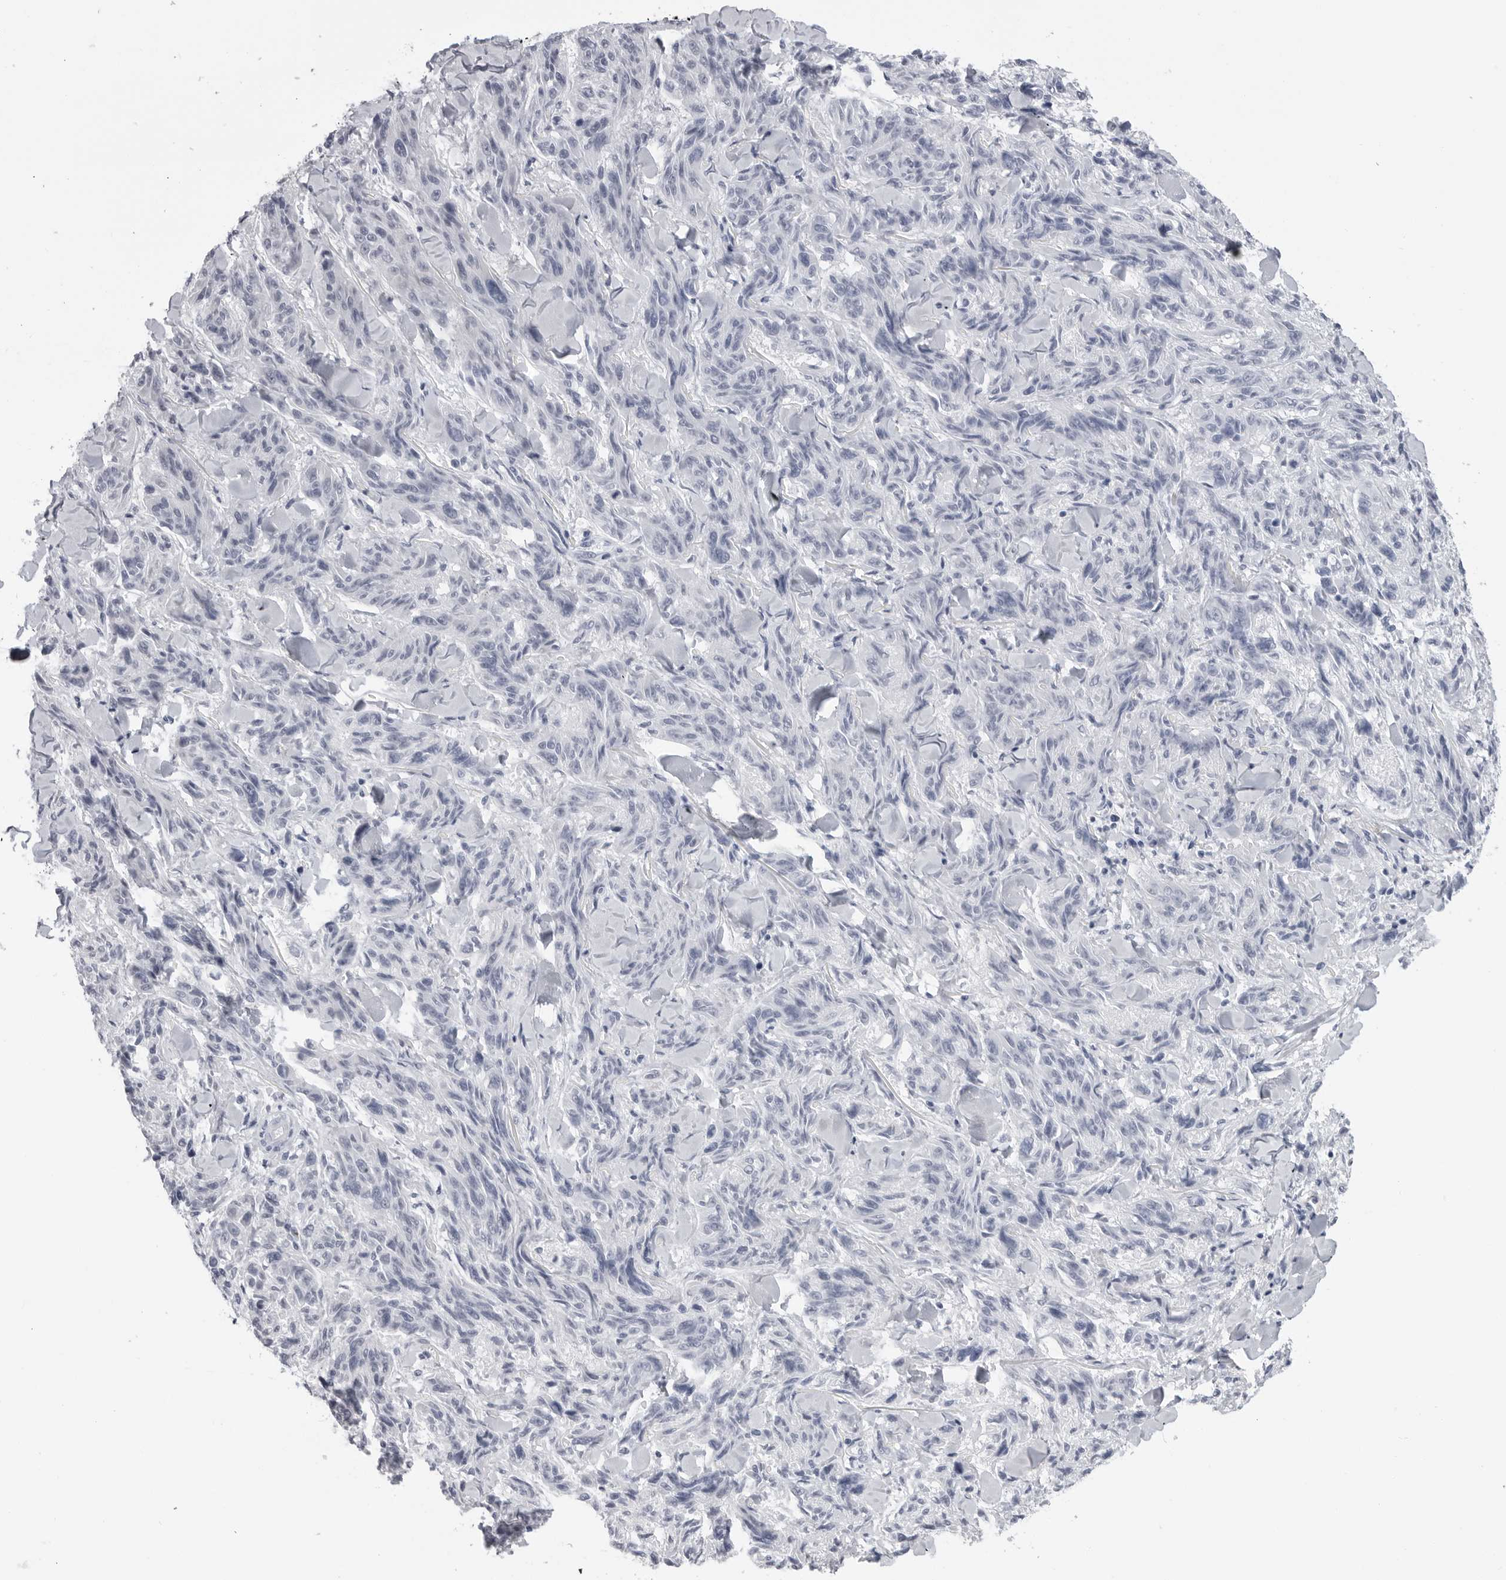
{"staining": {"intensity": "negative", "quantity": "none", "location": "none"}, "tissue": "melanoma", "cell_type": "Tumor cells", "image_type": "cancer", "snomed": [{"axis": "morphology", "description": "Malignant melanoma, NOS"}, {"axis": "topography", "description": "Skin"}], "caption": "Malignant melanoma was stained to show a protein in brown. There is no significant expression in tumor cells.", "gene": "PGA3", "patient": {"sex": "male", "age": 53}}